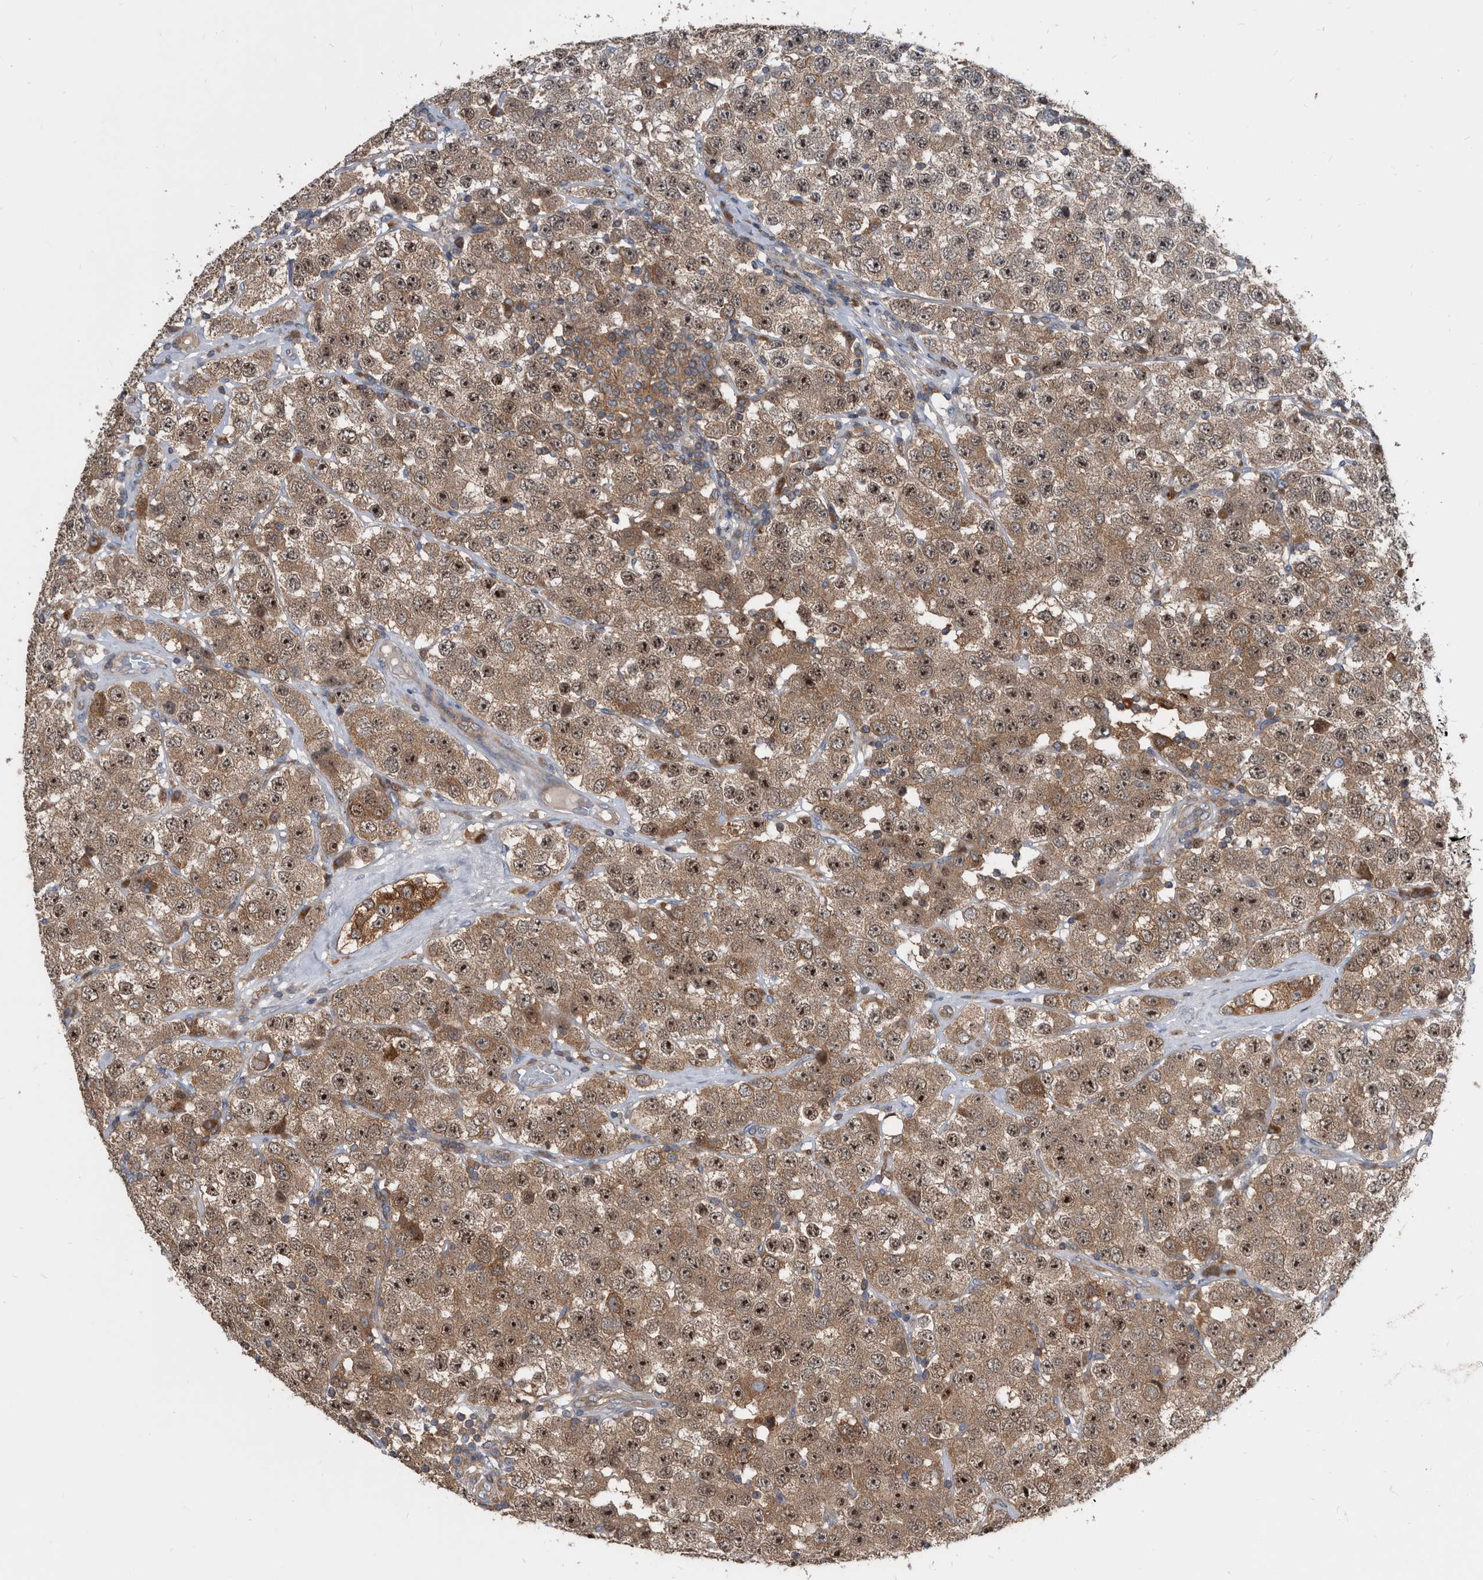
{"staining": {"intensity": "moderate", "quantity": ">75%", "location": "cytoplasmic/membranous,nuclear"}, "tissue": "testis cancer", "cell_type": "Tumor cells", "image_type": "cancer", "snomed": [{"axis": "morphology", "description": "Seminoma, NOS"}, {"axis": "topography", "description": "Testis"}], "caption": "A photomicrograph showing moderate cytoplasmic/membranous and nuclear expression in approximately >75% of tumor cells in testis seminoma, as visualized by brown immunohistochemical staining.", "gene": "APEH", "patient": {"sex": "male", "age": 28}}